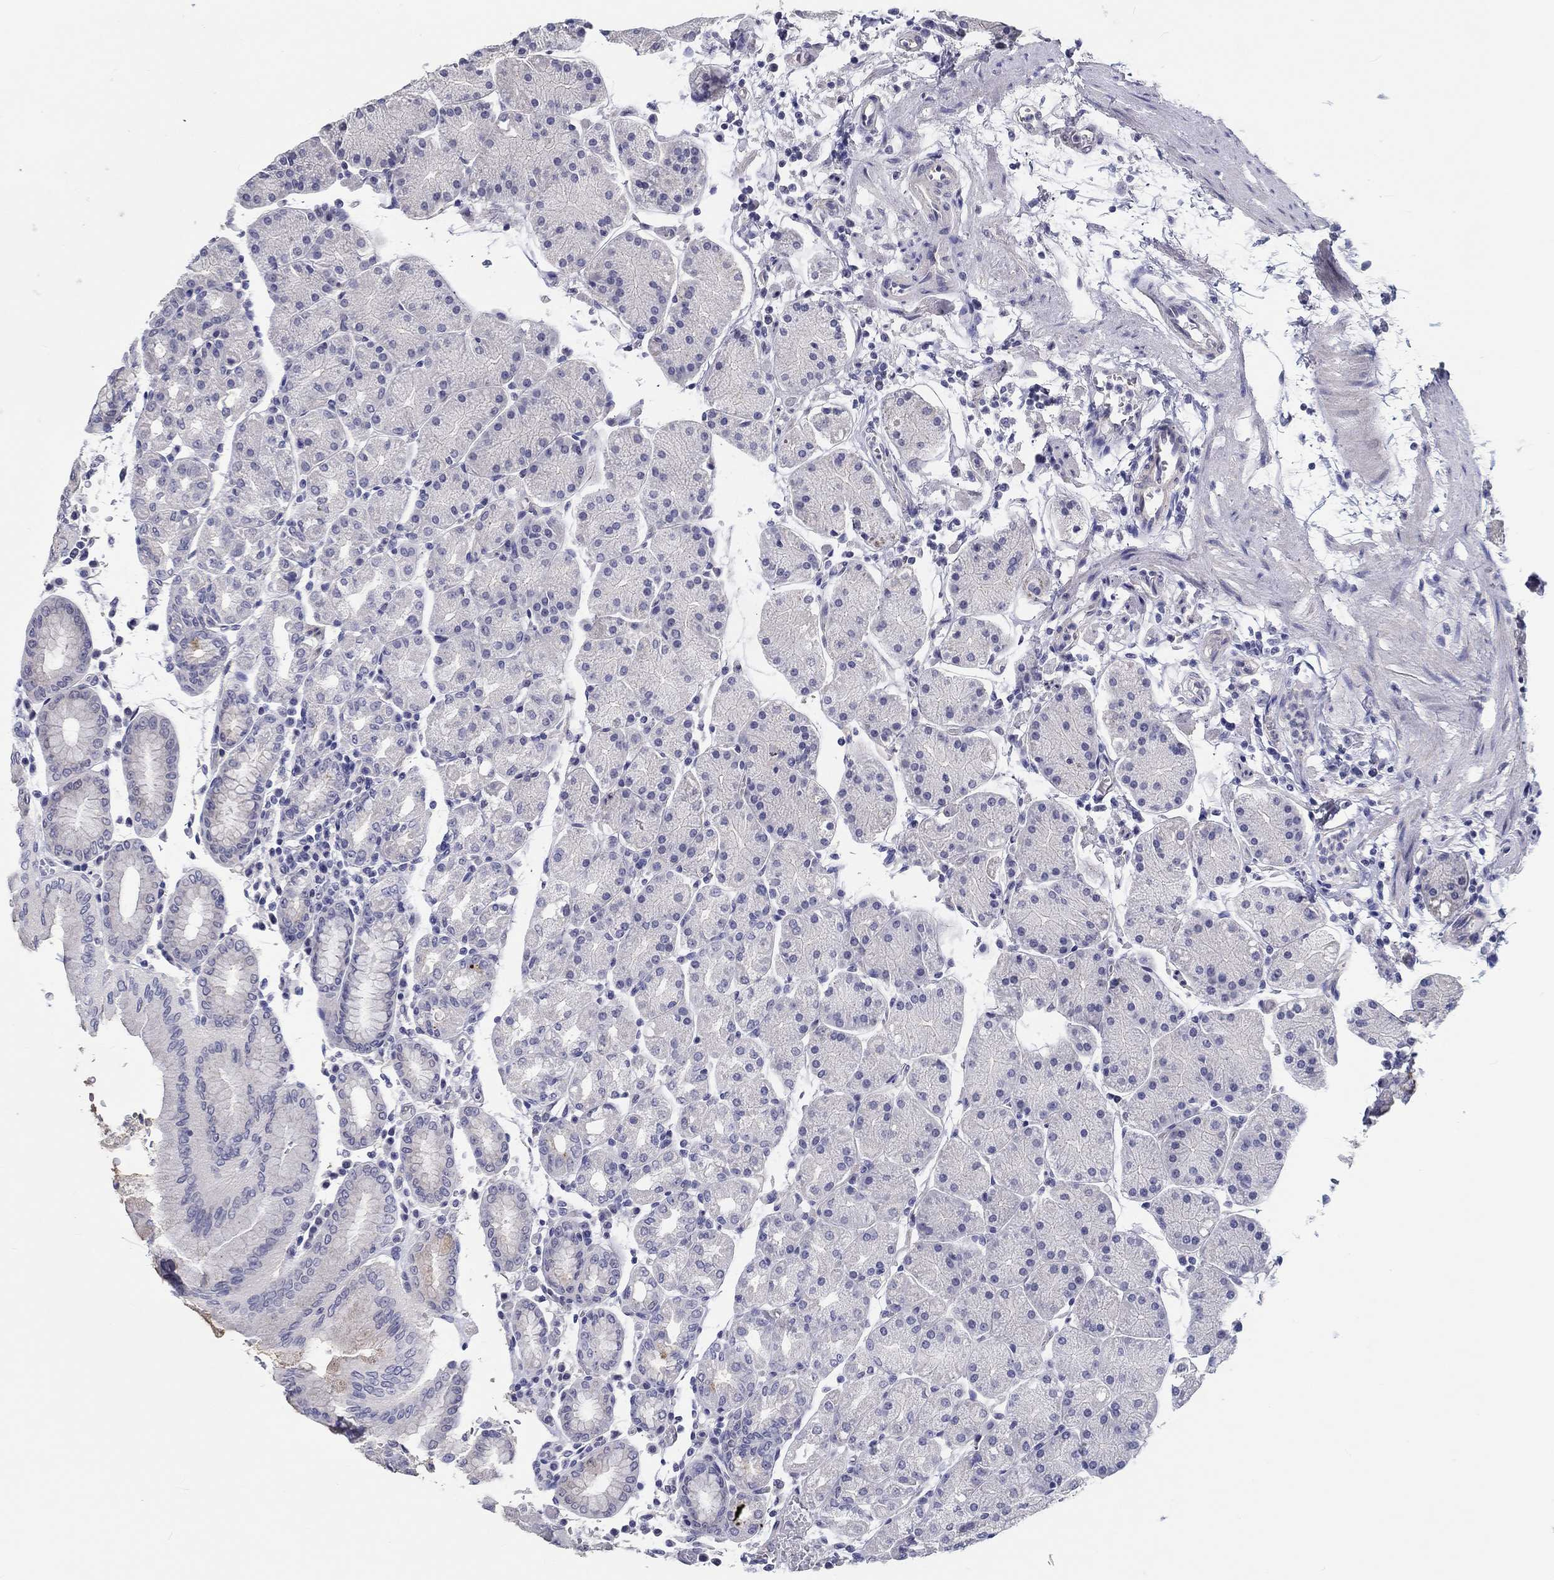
{"staining": {"intensity": "moderate", "quantity": "<25%", "location": "cytoplasmic/membranous"}, "tissue": "stomach", "cell_type": "Glandular cells", "image_type": "normal", "snomed": [{"axis": "morphology", "description": "Normal tissue, NOS"}, {"axis": "topography", "description": "Stomach"}], "caption": "The image shows staining of normal stomach, revealing moderate cytoplasmic/membranous protein expression (brown color) within glandular cells.", "gene": "CRYGD", "patient": {"sex": "male", "age": 54}}